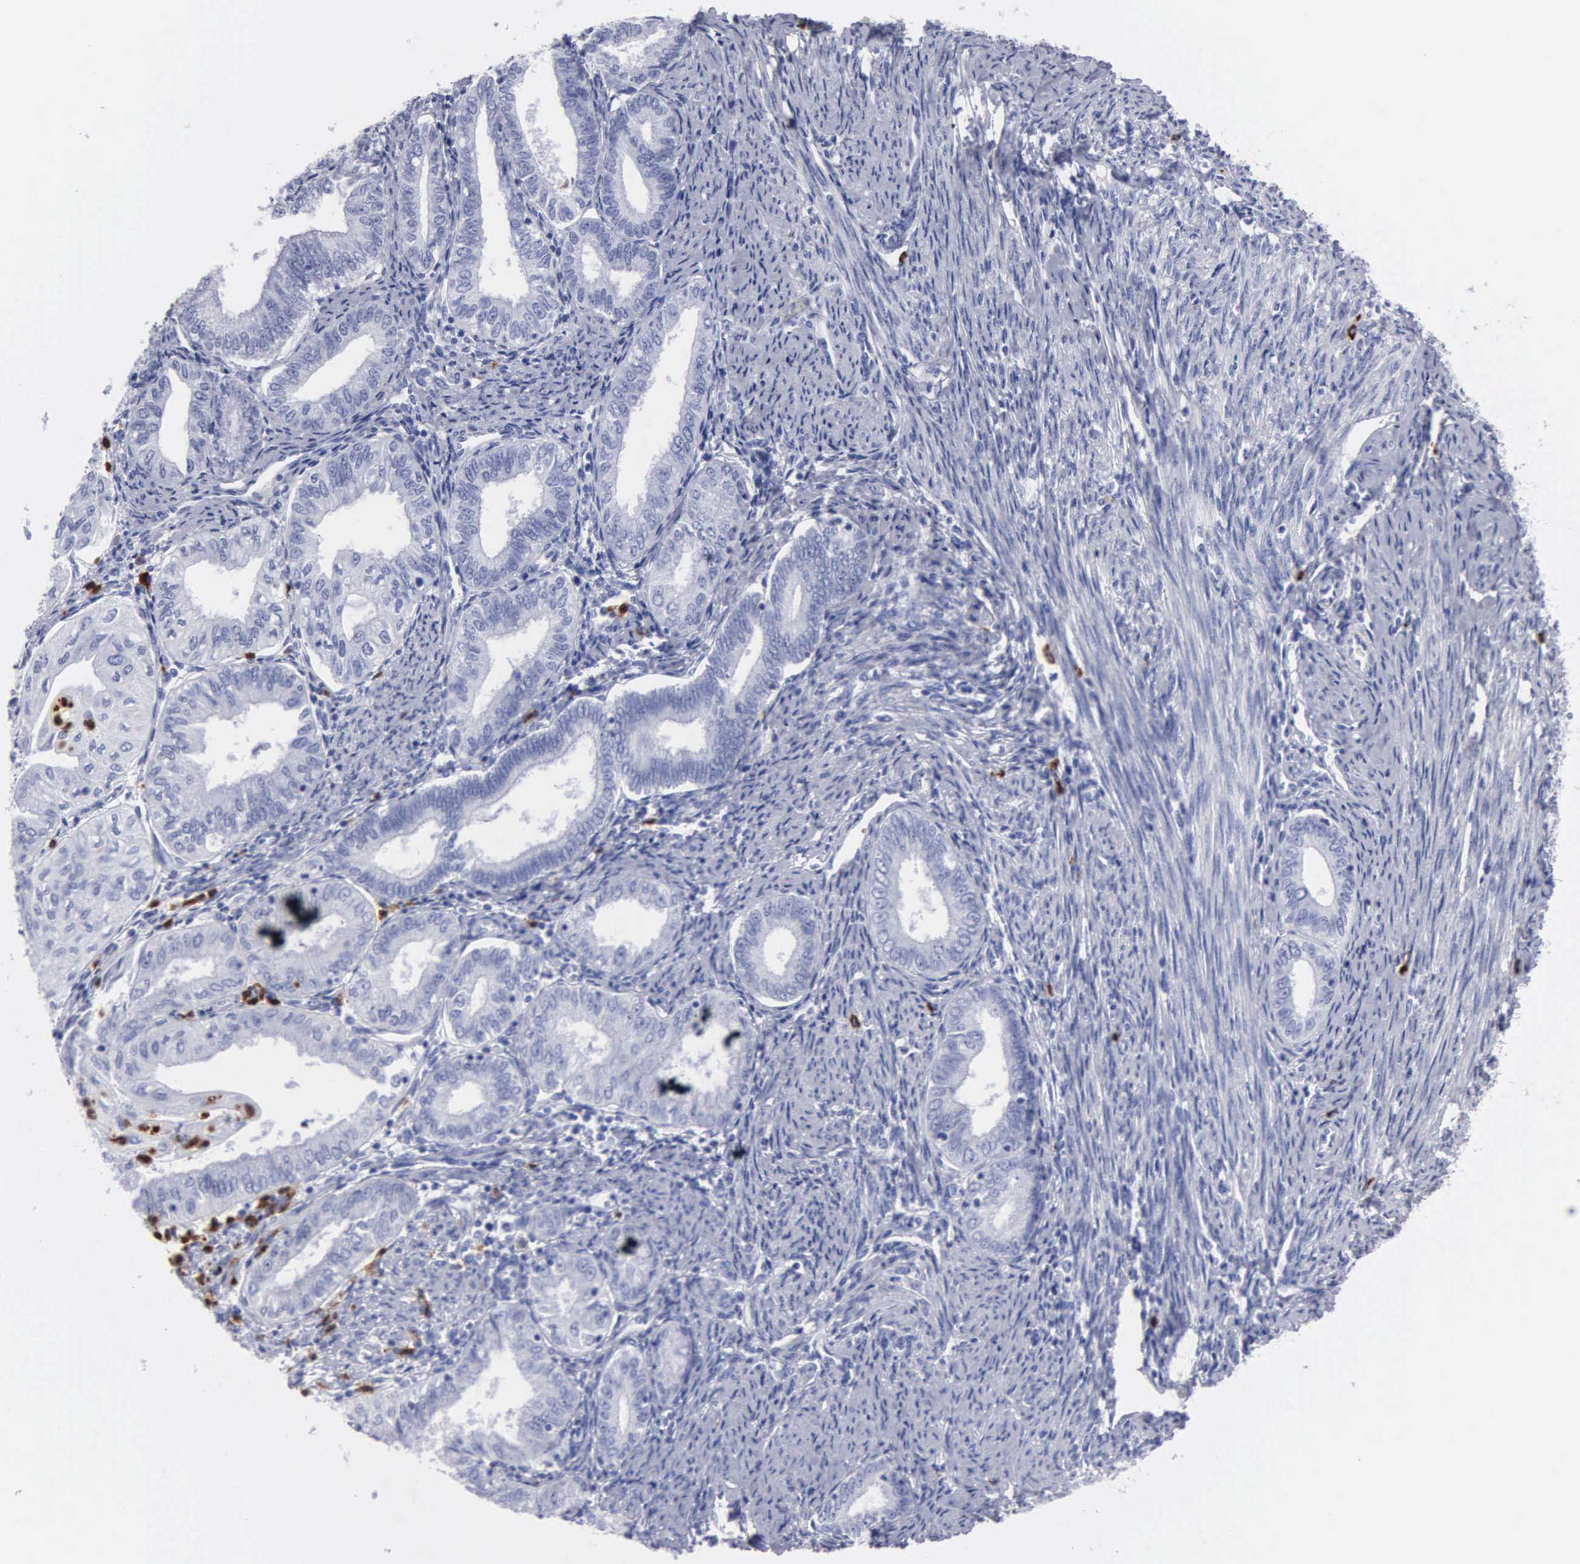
{"staining": {"intensity": "negative", "quantity": "none", "location": "none"}, "tissue": "endometrial cancer", "cell_type": "Tumor cells", "image_type": "cancer", "snomed": [{"axis": "morphology", "description": "Adenocarcinoma, NOS"}, {"axis": "topography", "description": "Endometrium"}], "caption": "Histopathology image shows no protein positivity in tumor cells of adenocarcinoma (endometrial) tissue.", "gene": "CTSG", "patient": {"sex": "female", "age": 55}}